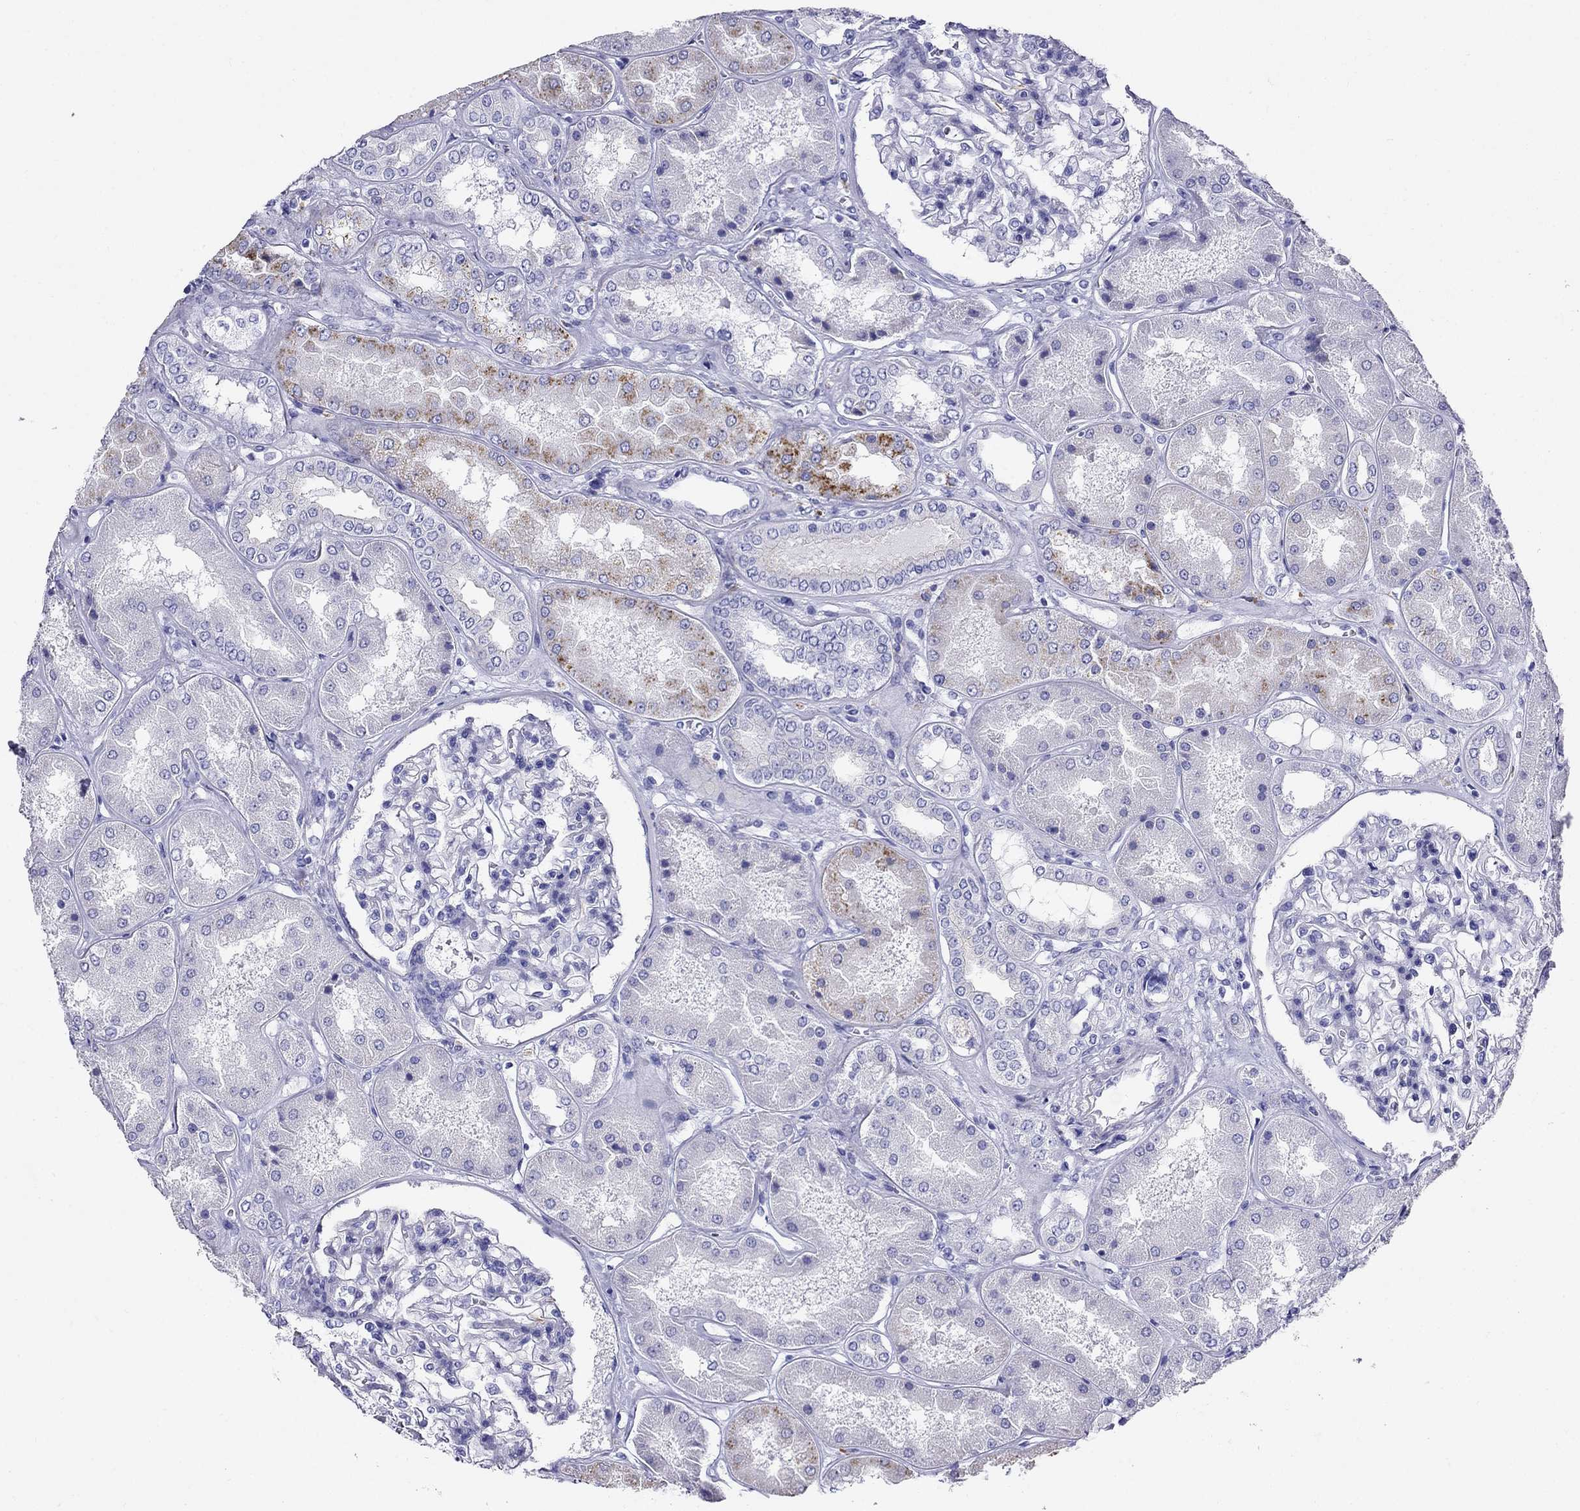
{"staining": {"intensity": "negative", "quantity": "none", "location": "none"}, "tissue": "kidney", "cell_type": "Cells in glomeruli", "image_type": "normal", "snomed": [{"axis": "morphology", "description": "Normal tissue, NOS"}, {"axis": "topography", "description": "Kidney"}], "caption": "Kidney was stained to show a protein in brown. There is no significant expression in cells in glomeruli. (Immunohistochemistry (ihc), brightfield microscopy, high magnification).", "gene": "MC5R", "patient": {"sex": "female", "age": 56}}